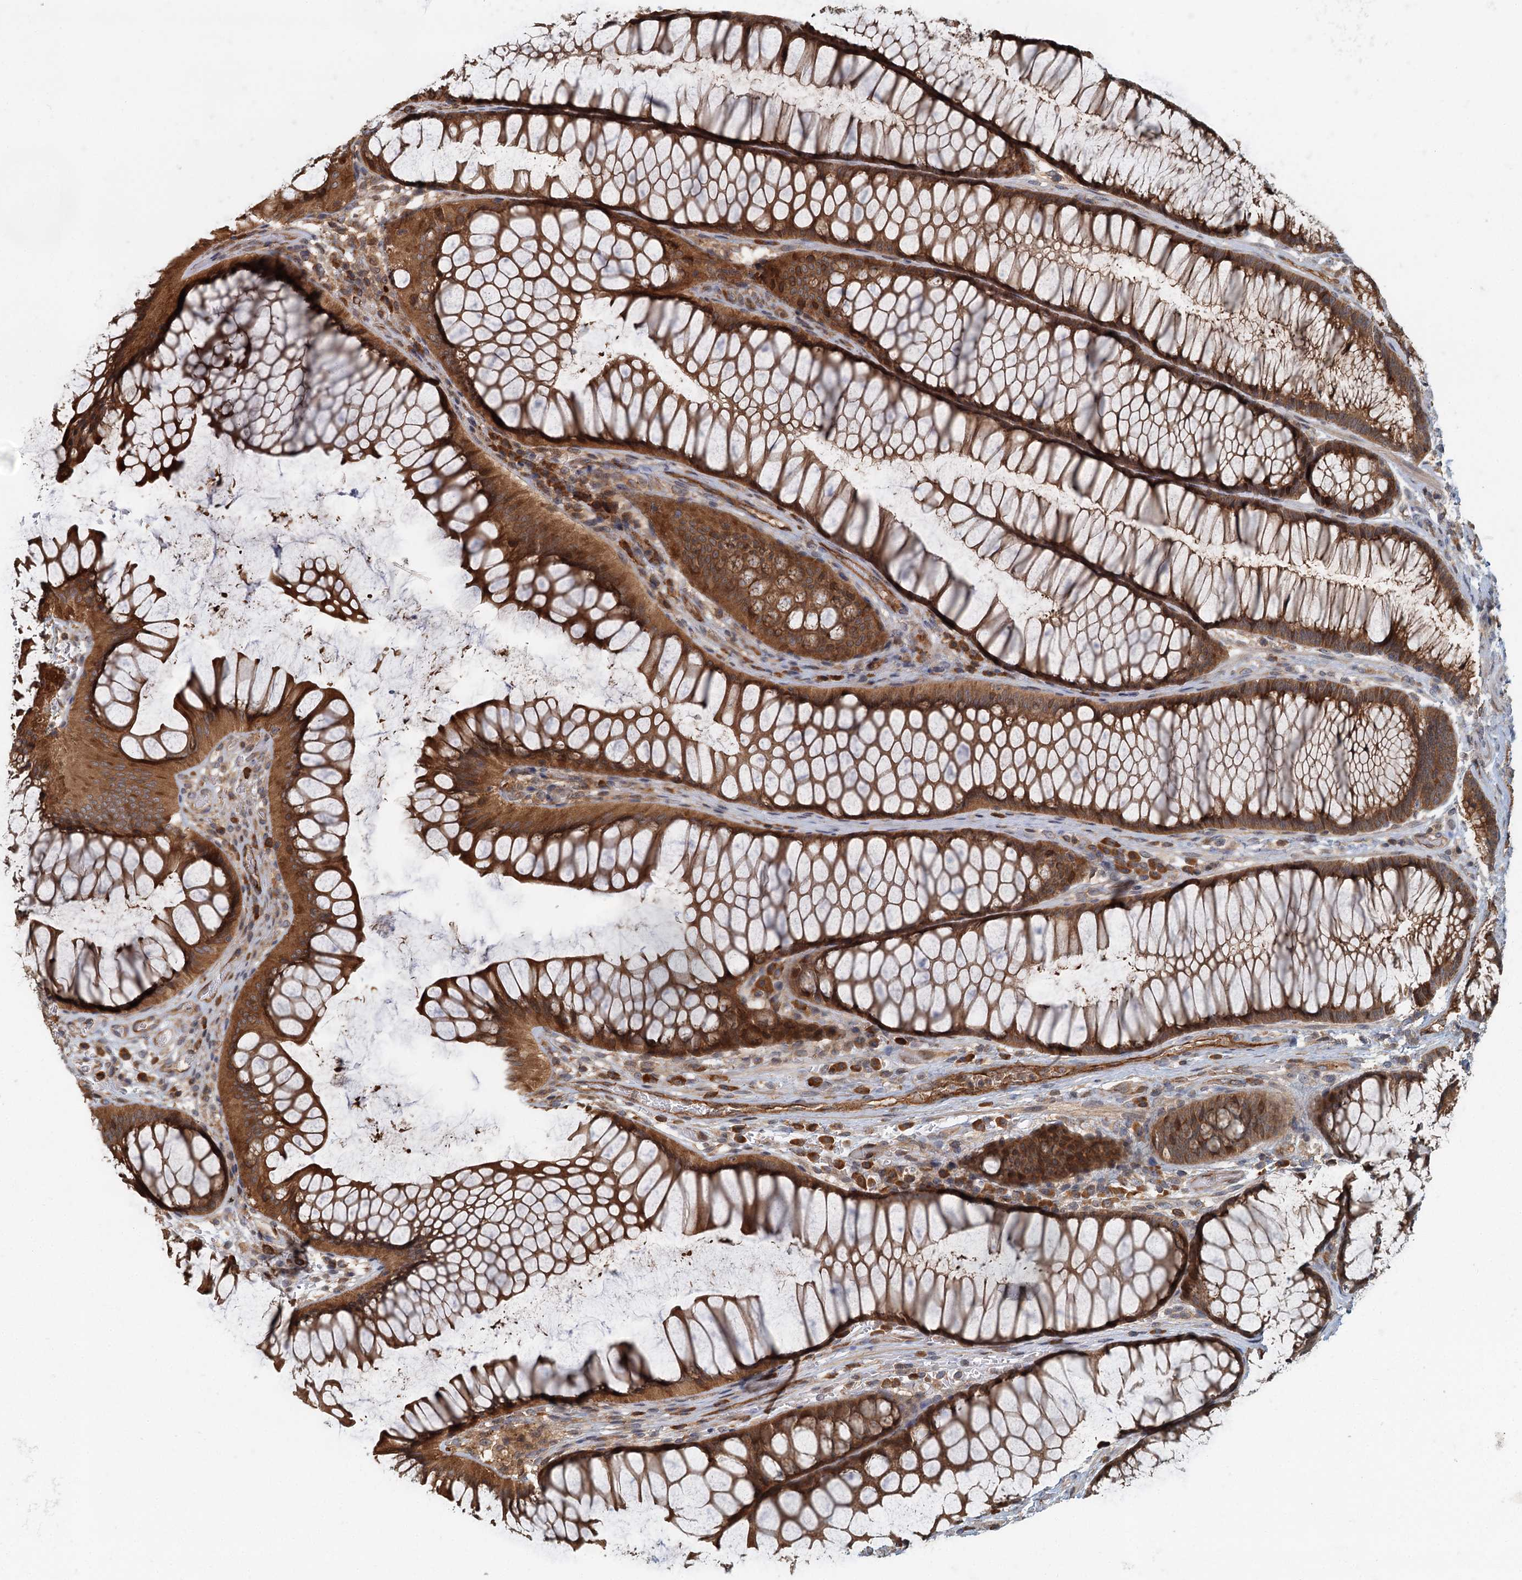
{"staining": {"intensity": "moderate", "quantity": ">75%", "location": "cytoplasmic/membranous"}, "tissue": "colon", "cell_type": "Endothelial cells", "image_type": "normal", "snomed": [{"axis": "morphology", "description": "Normal tissue, NOS"}, {"axis": "topography", "description": "Colon"}], "caption": "Brown immunohistochemical staining in unremarkable human colon displays moderate cytoplasmic/membranous positivity in approximately >75% of endothelial cells.", "gene": "ZNF527", "patient": {"sex": "female", "age": 82}}